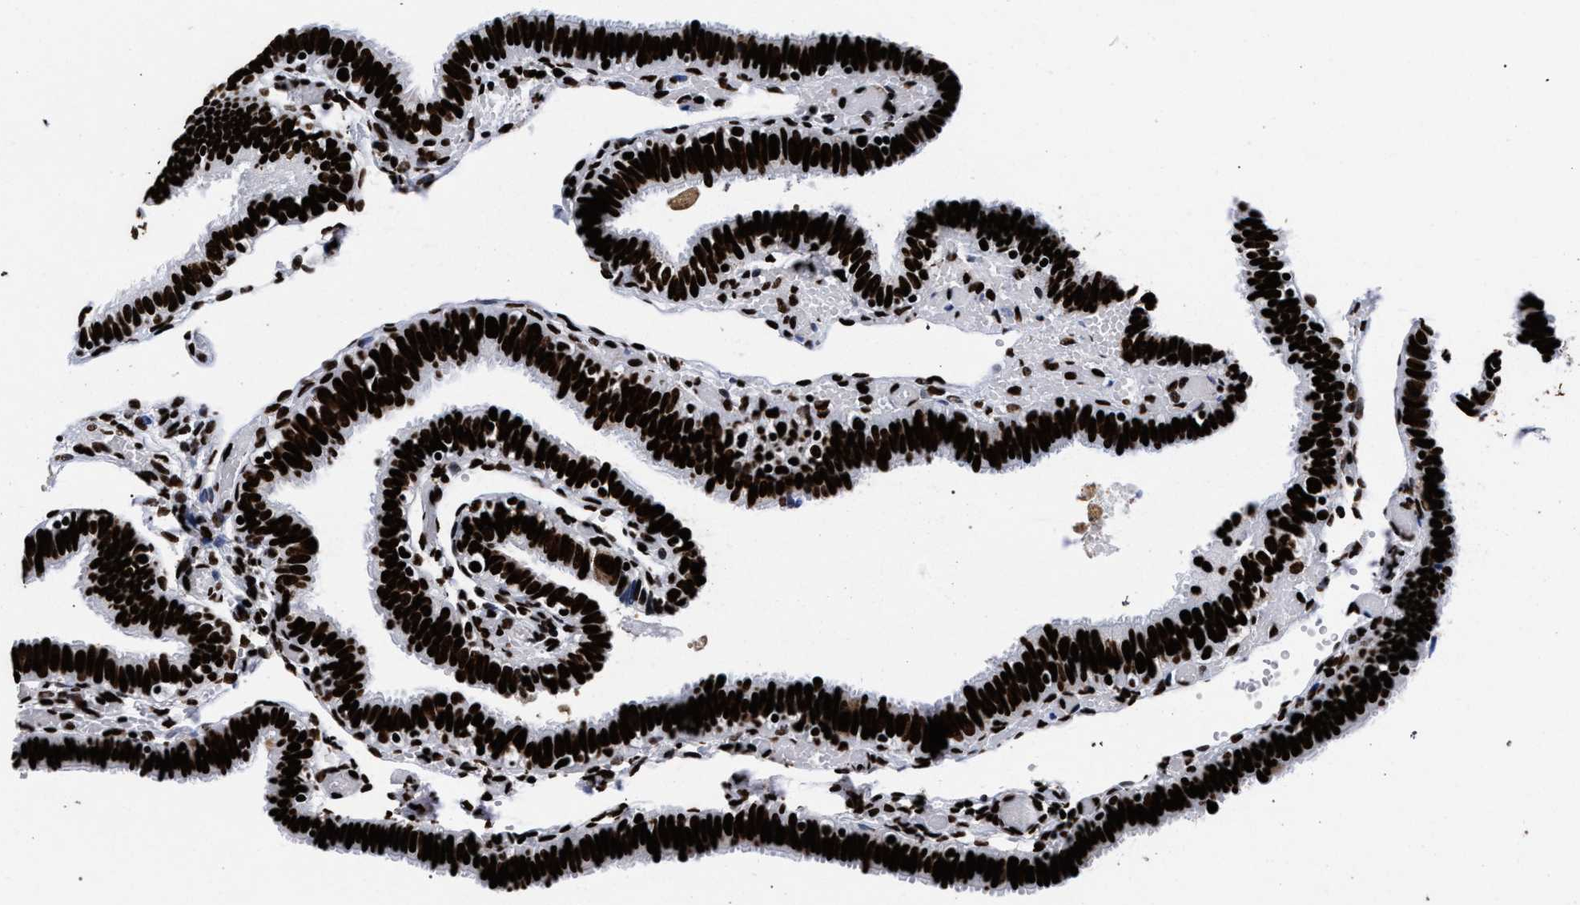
{"staining": {"intensity": "strong", "quantity": ">75%", "location": "nuclear"}, "tissue": "fallopian tube", "cell_type": "Glandular cells", "image_type": "normal", "snomed": [{"axis": "morphology", "description": "Normal tissue, NOS"}, {"axis": "topography", "description": "Fallopian tube"}], "caption": "This micrograph exhibits benign fallopian tube stained with IHC to label a protein in brown. The nuclear of glandular cells show strong positivity for the protein. Nuclei are counter-stained blue.", "gene": "HNRNPA1", "patient": {"sex": "female", "age": 46}}